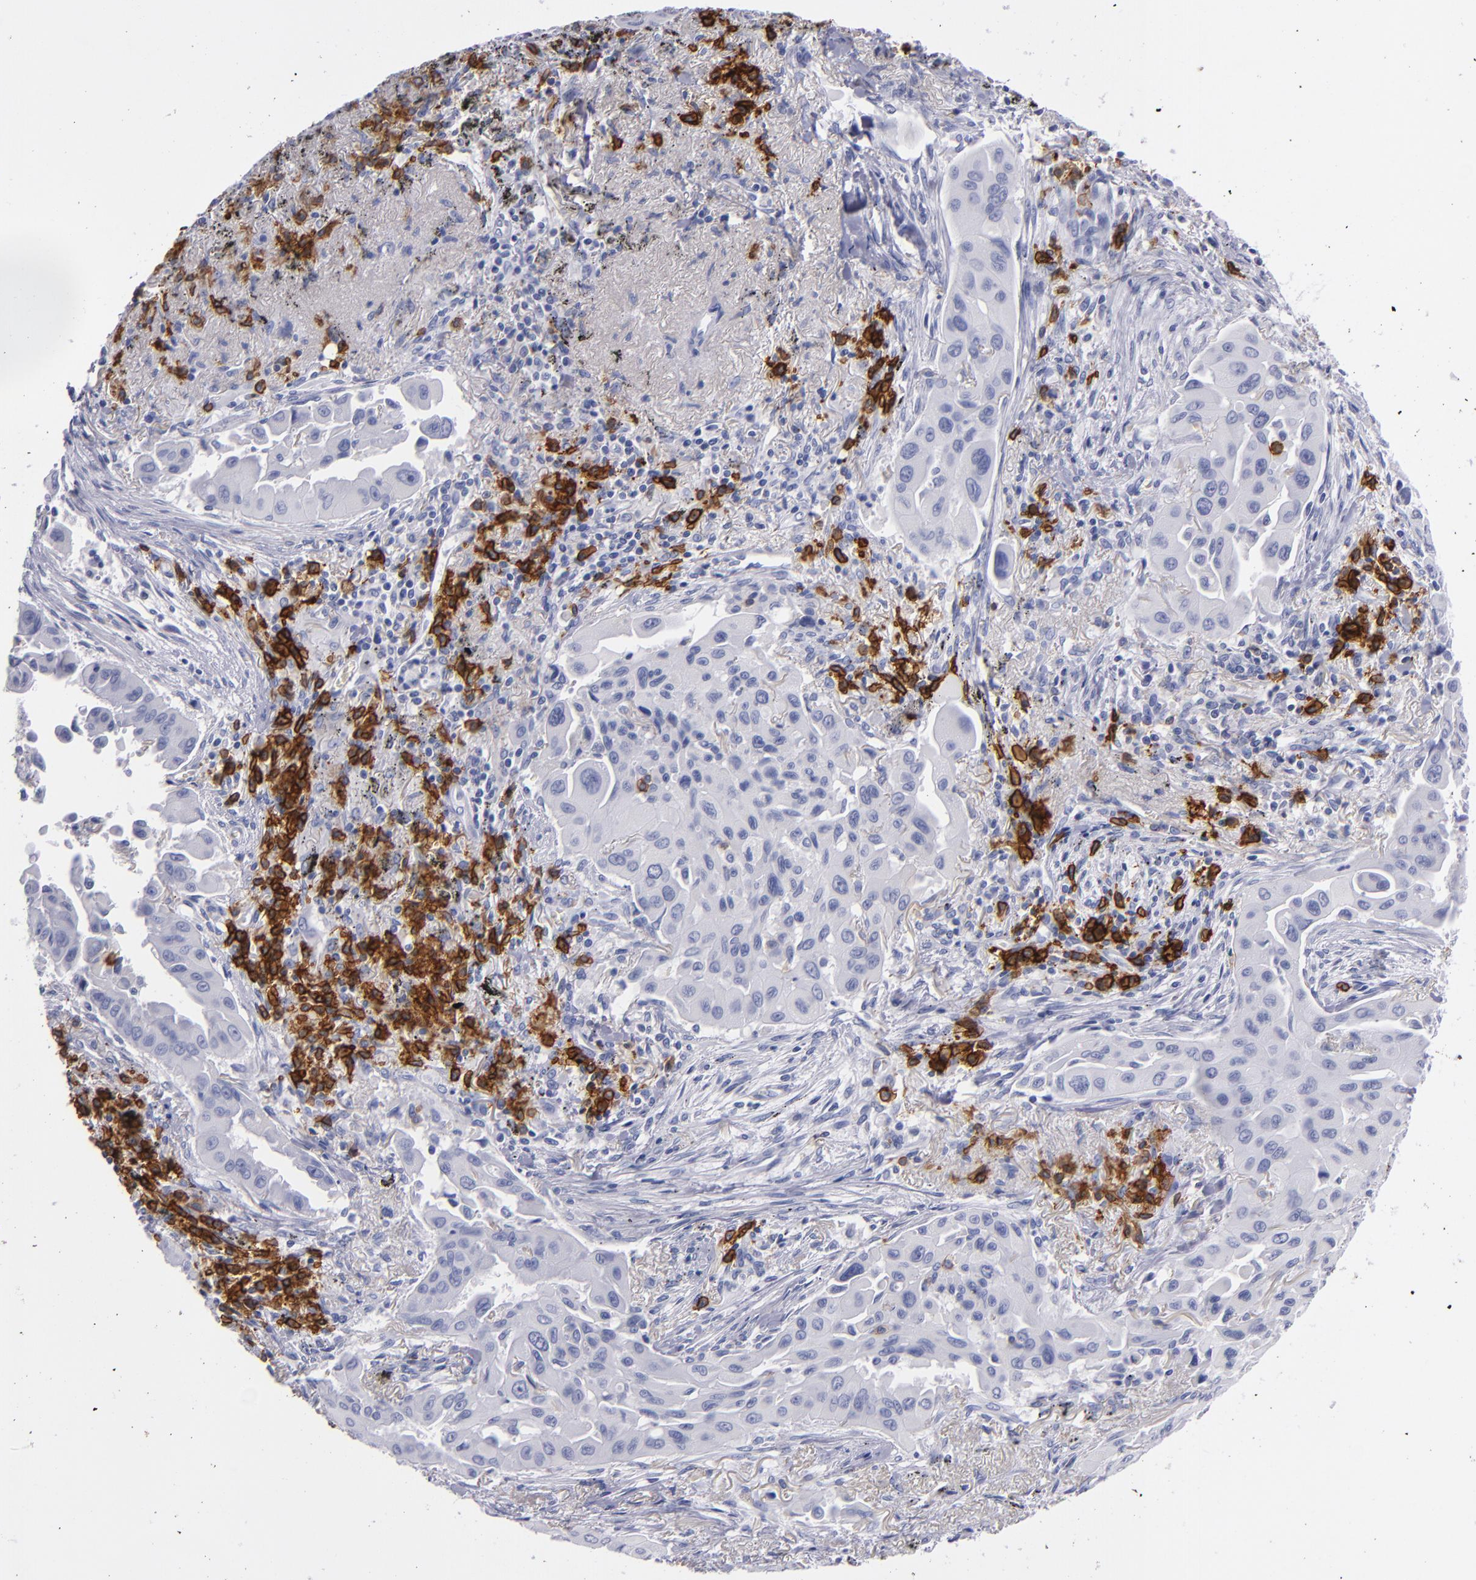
{"staining": {"intensity": "negative", "quantity": "none", "location": "none"}, "tissue": "lung cancer", "cell_type": "Tumor cells", "image_type": "cancer", "snomed": [{"axis": "morphology", "description": "Adenocarcinoma, NOS"}, {"axis": "topography", "description": "Lung"}], "caption": "Histopathology image shows no significant protein positivity in tumor cells of lung cancer.", "gene": "CD38", "patient": {"sex": "male", "age": 68}}